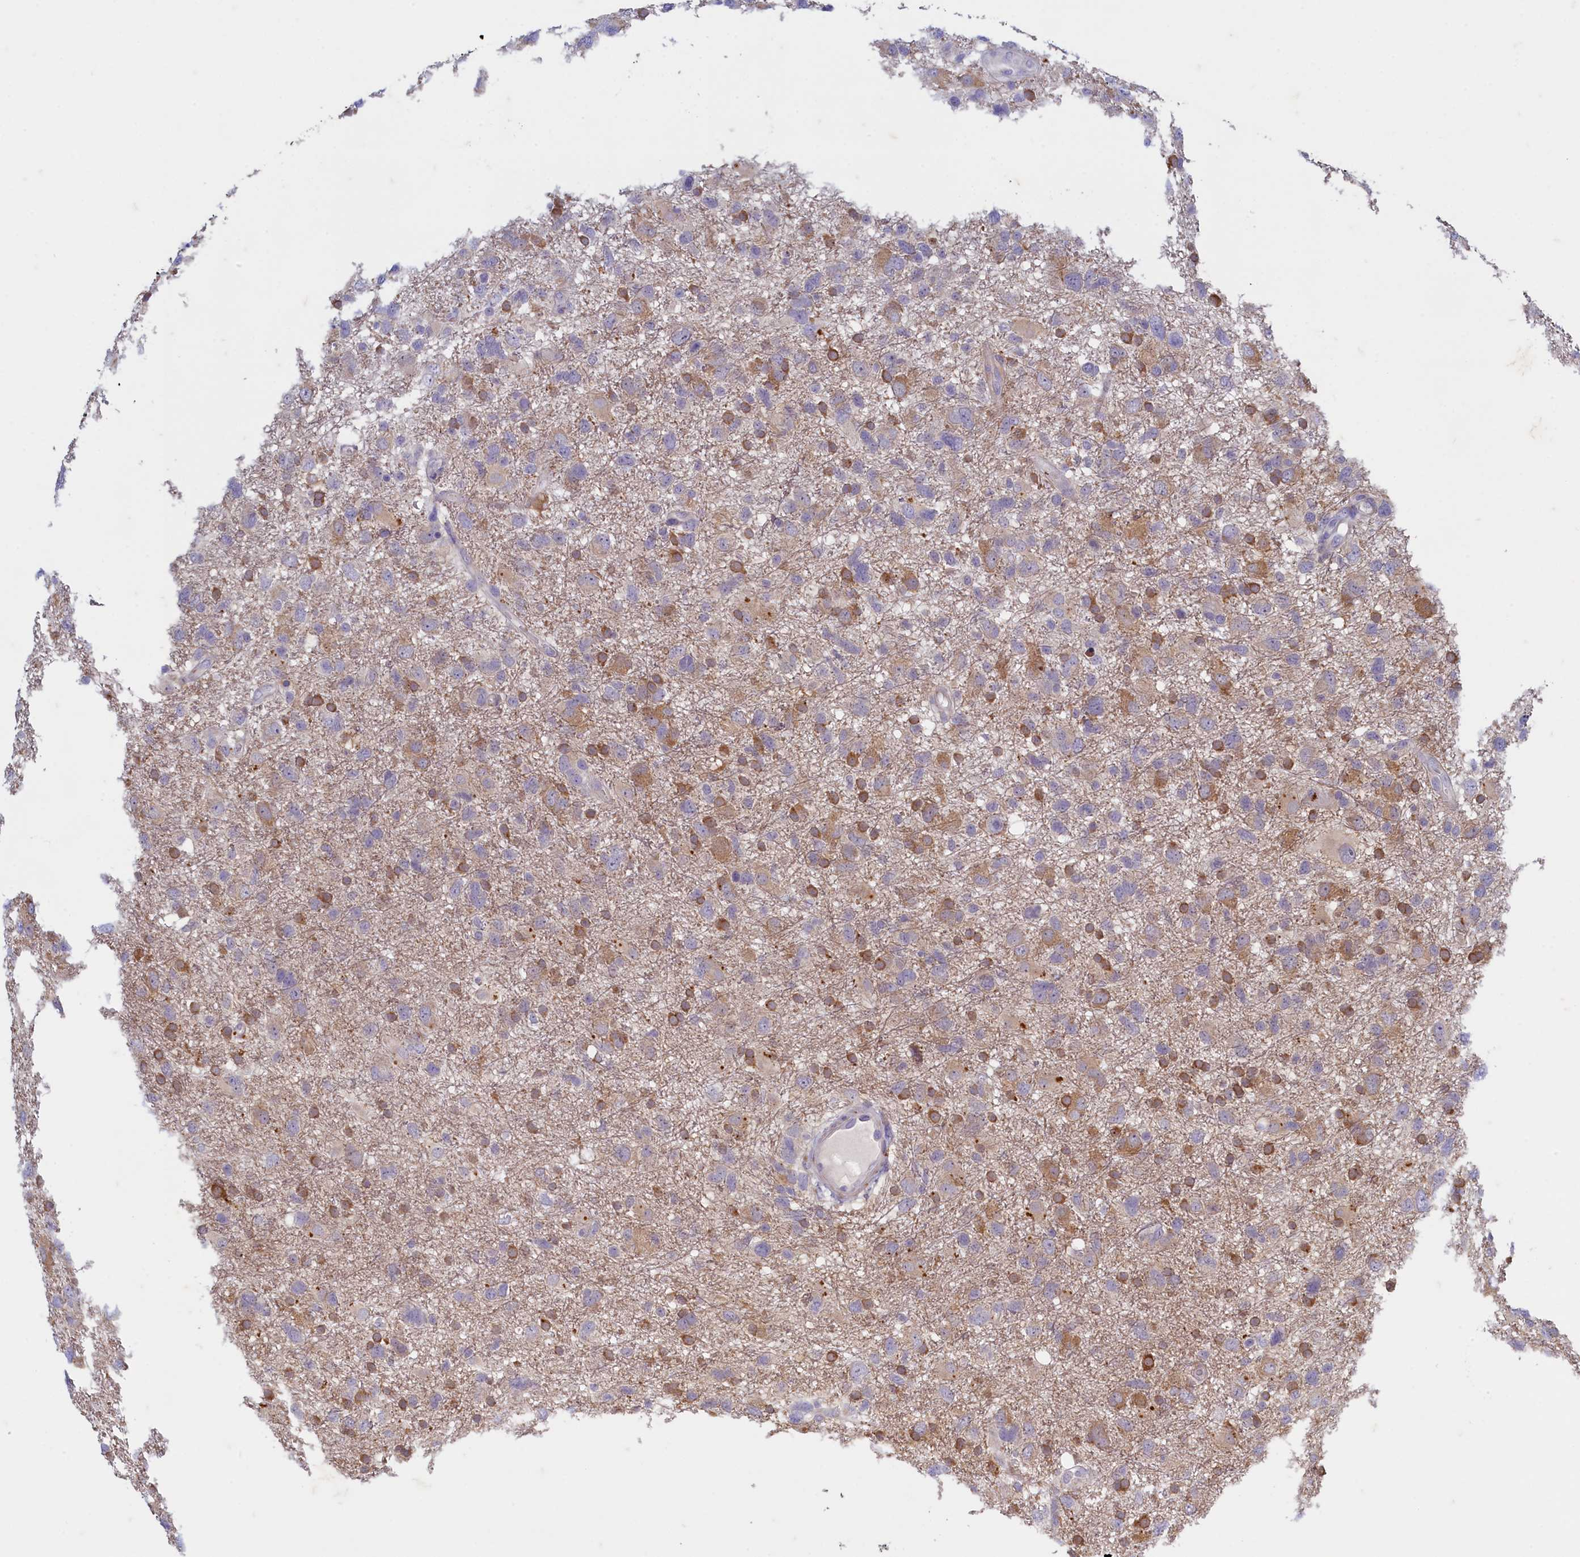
{"staining": {"intensity": "moderate", "quantity": "25%-75%", "location": "cytoplasmic/membranous"}, "tissue": "glioma", "cell_type": "Tumor cells", "image_type": "cancer", "snomed": [{"axis": "morphology", "description": "Glioma, malignant, High grade"}, {"axis": "topography", "description": "Brain"}], "caption": "Human glioma stained with a brown dye reveals moderate cytoplasmic/membranous positive positivity in about 25%-75% of tumor cells.", "gene": "MAP1LC3A", "patient": {"sex": "male", "age": 61}}